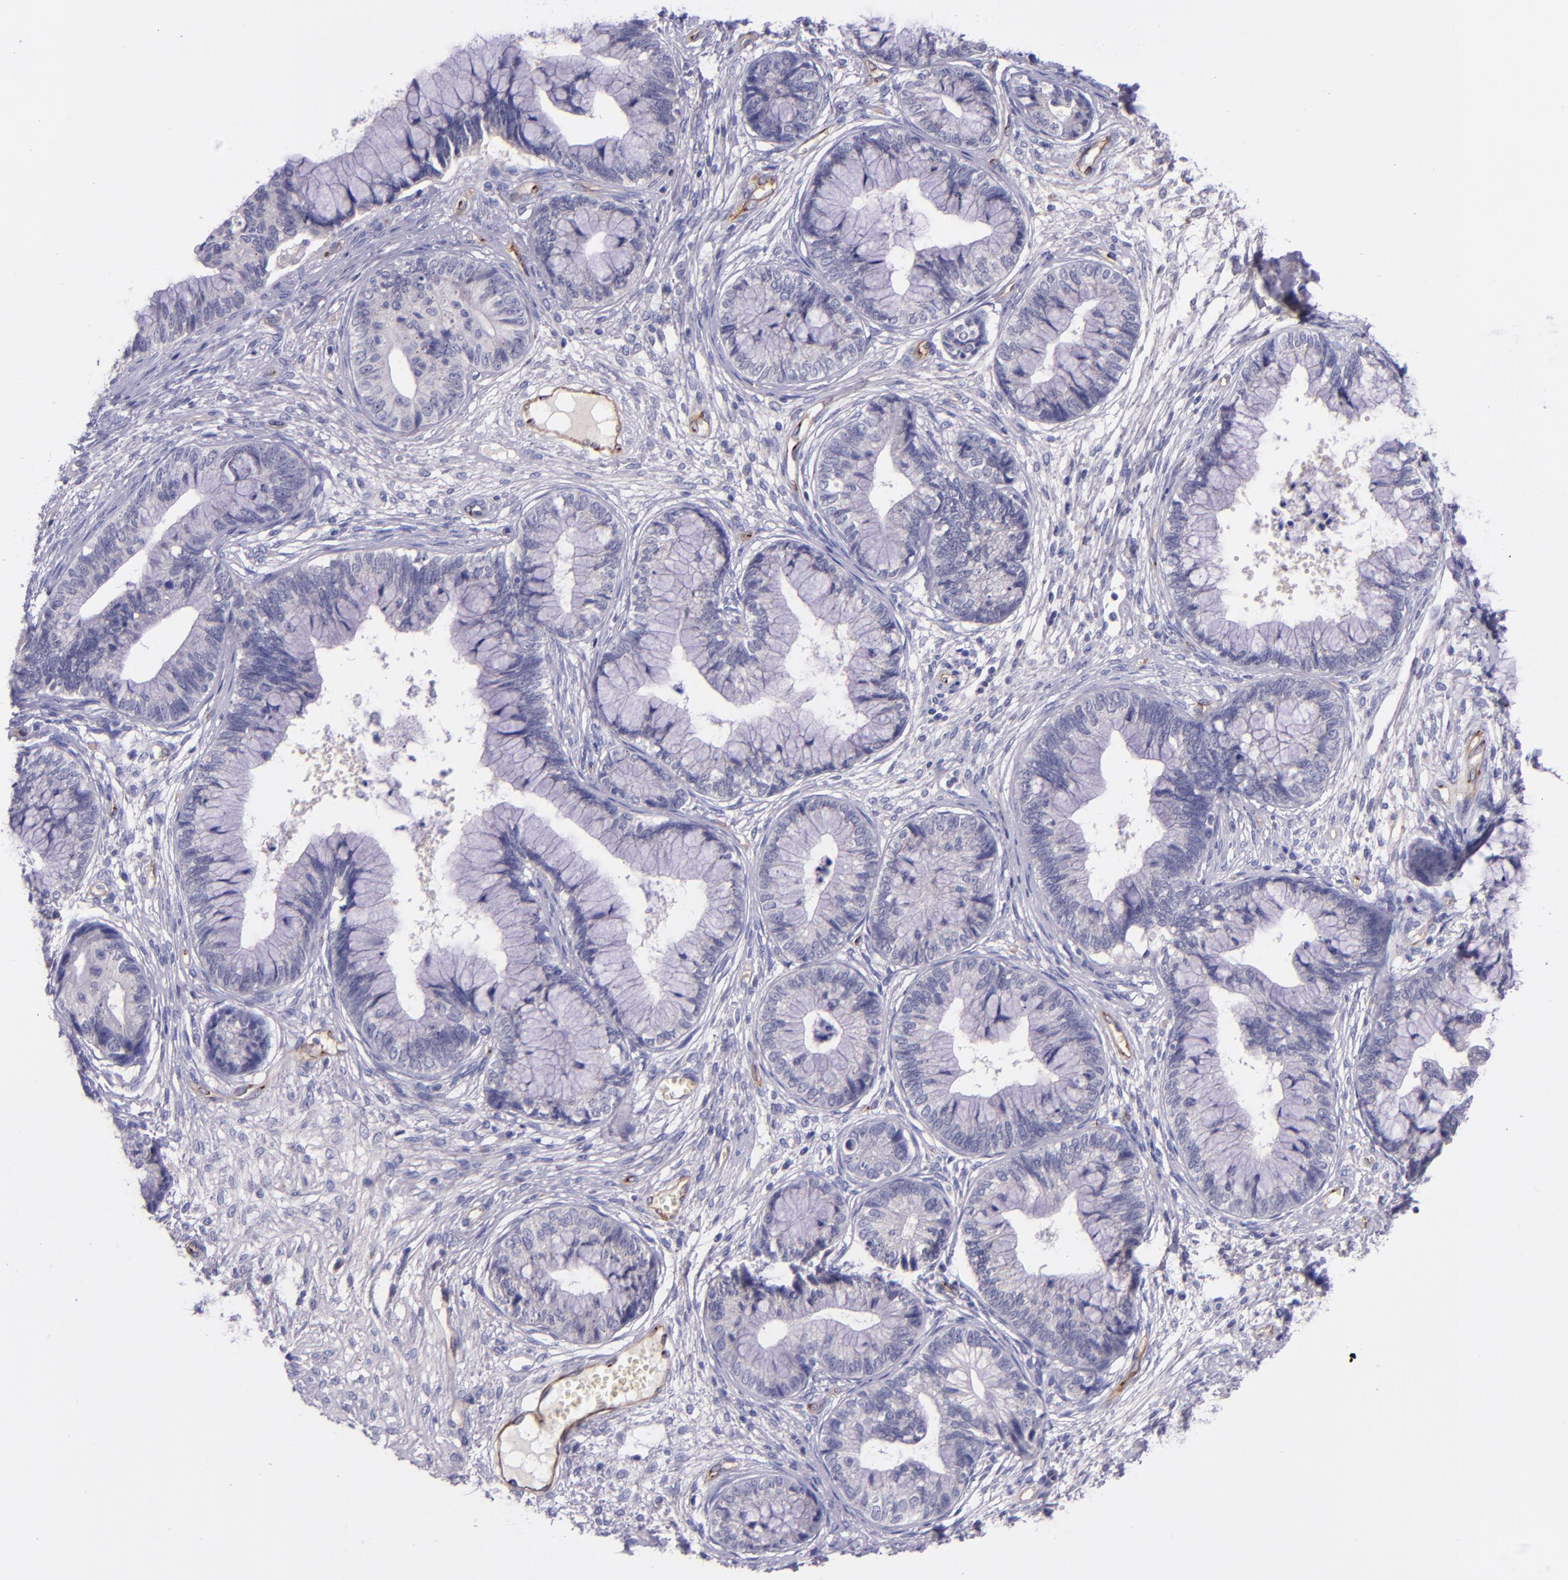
{"staining": {"intensity": "negative", "quantity": "none", "location": "none"}, "tissue": "cervical cancer", "cell_type": "Tumor cells", "image_type": "cancer", "snomed": [{"axis": "morphology", "description": "Adenocarcinoma, NOS"}, {"axis": "topography", "description": "Cervix"}], "caption": "There is no significant positivity in tumor cells of cervical cancer (adenocarcinoma). (Brightfield microscopy of DAB IHC at high magnification).", "gene": "NOS3", "patient": {"sex": "female", "age": 44}}